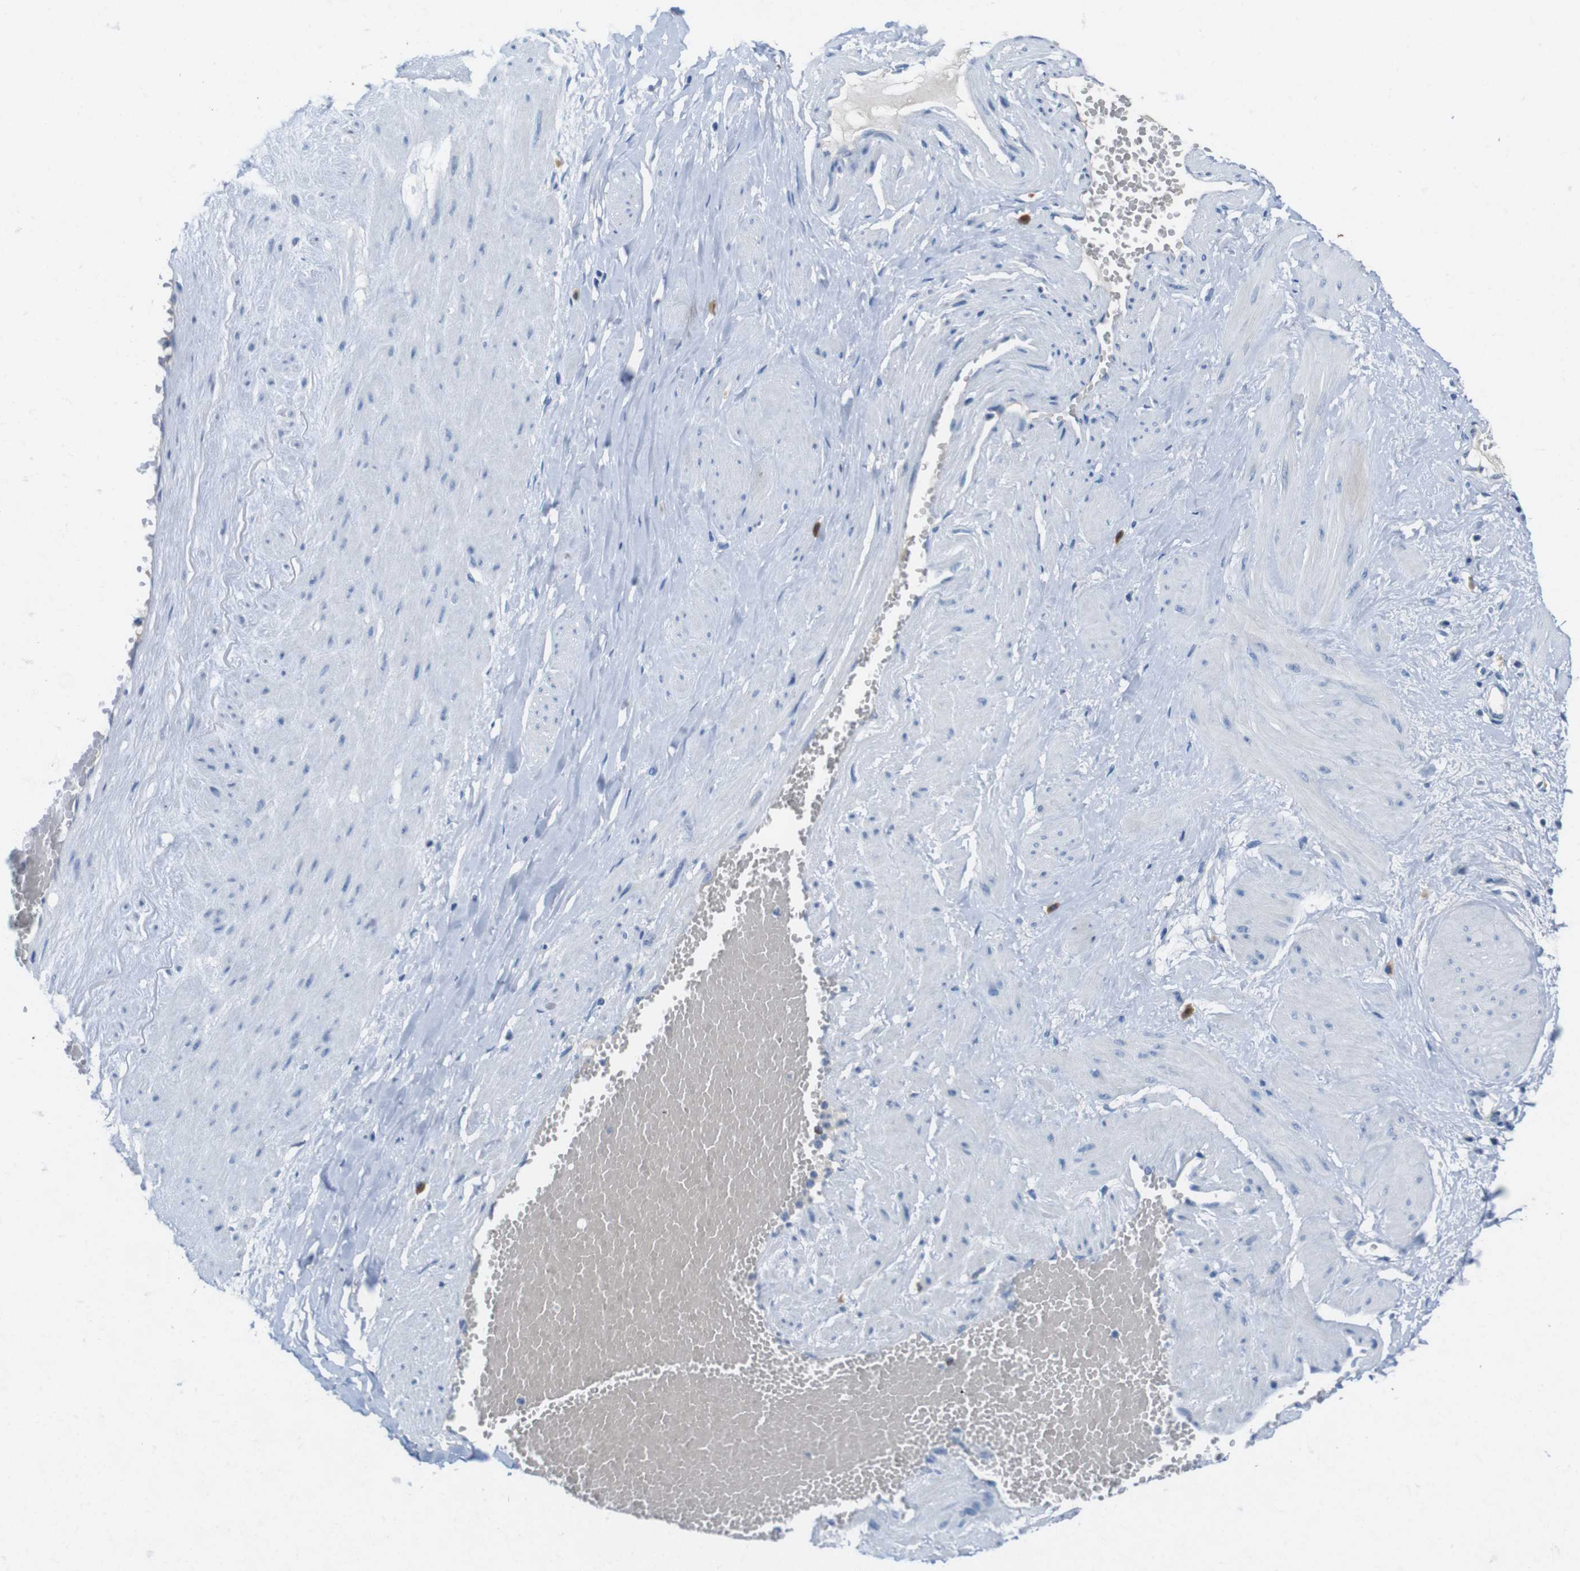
{"staining": {"intensity": "negative", "quantity": "none", "location": "none"}, "tissue": "adipose tissue", "cell_type": "Adipocytes", "image_type": "normal", "snomed": [{"axis": "morphology", "description": "Normal tissue, NOS"}, {"axis": "topography", "description": "Soft tissue"}, {"axis": "topography", "description": "Vascular tissue"}], "caption": "DAB immunohistochemical staining of normal human adipose tissue shows no significant positivity in adipocytes. (DAB (3,3'-diaminobenzidine) IHC, high magnification).", "gene": "SLC2A8", "patient": {"sex": "female", "age": 35}}